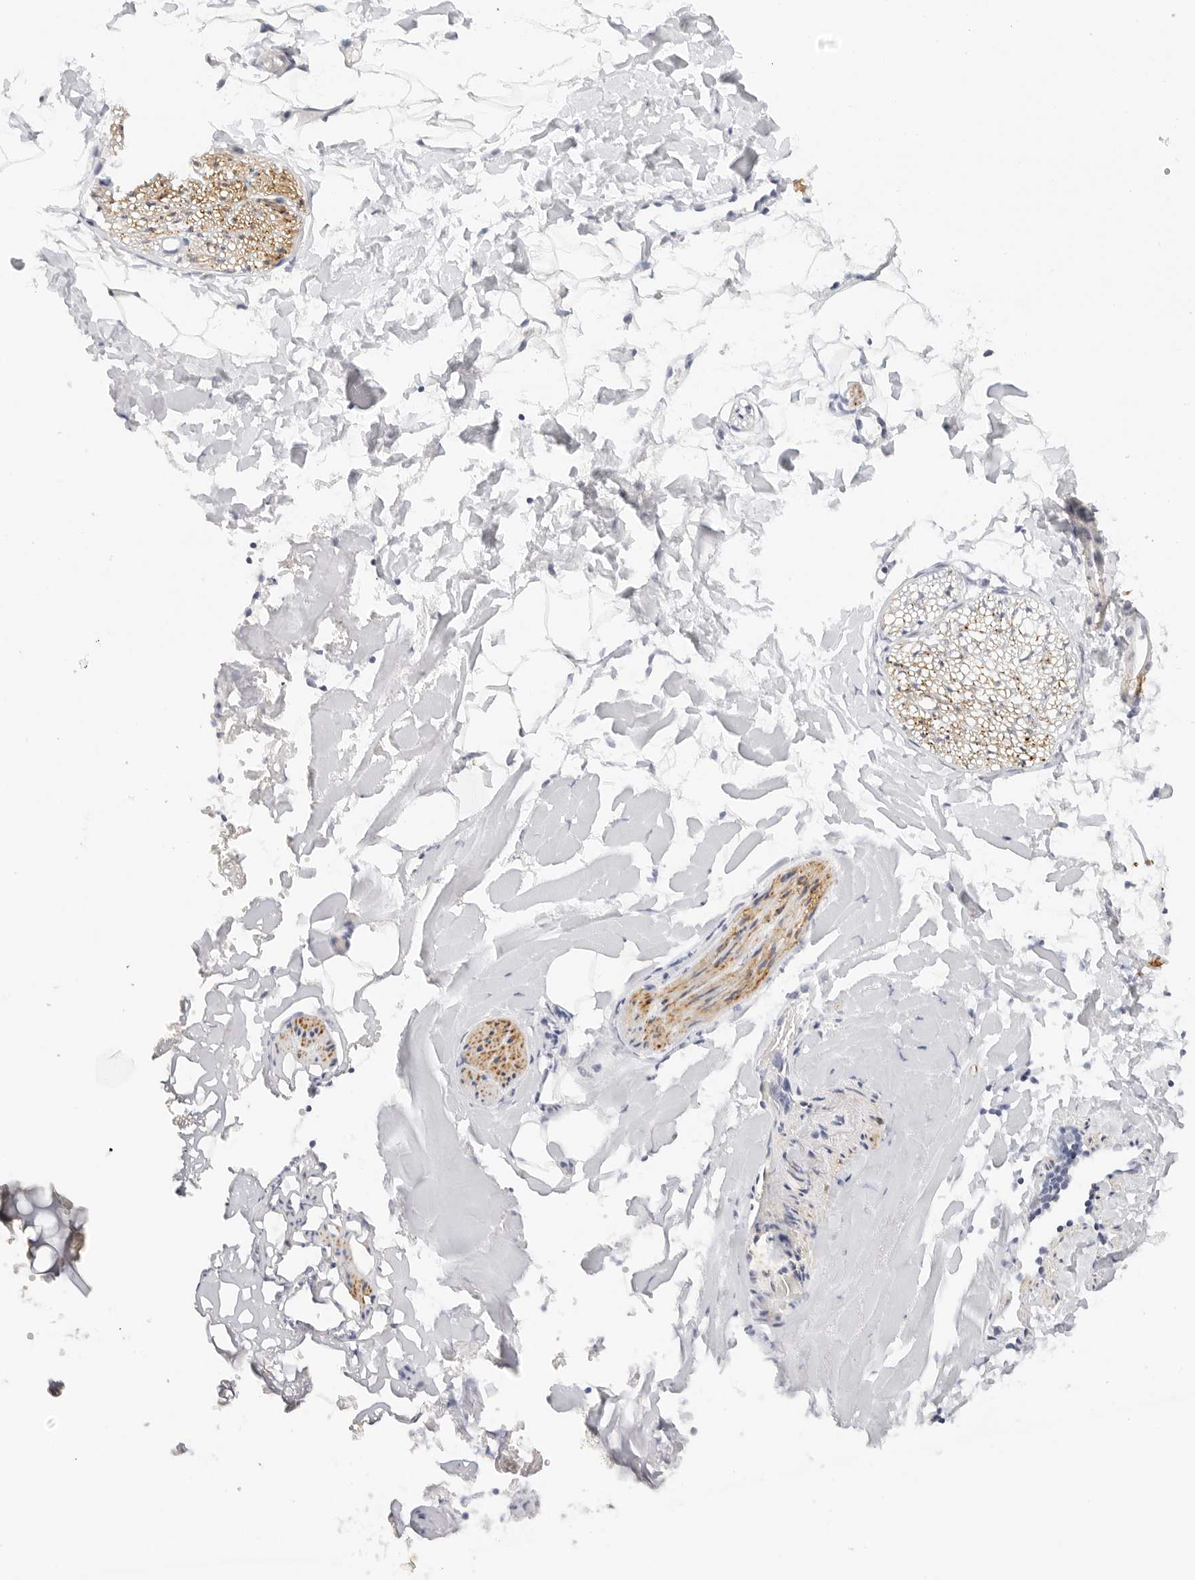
{"staining": {"intensity": "negative", "quantity": "none", "location": "none"}, "tissue": "adipose tissue", "cell_type": "Adipocytes", "image_type": "normal", "snomed": [{"axis": "morphology", "description": "Normal tissue, NOS"}, {"axis": "morphology", "description": "Adenocarcinoma, NOS"}, {"axis": "topography", "description": "Smooth muscle"}, {"axis": "topography", "description": "Colon"}], "caption": "This is a histopathology image of immunohistochemistry staining of normal adipose tissue, which shows no staining in adipocytes.", "gene": "PCDH19", "patient": {"sex": "male", "age": 14}}